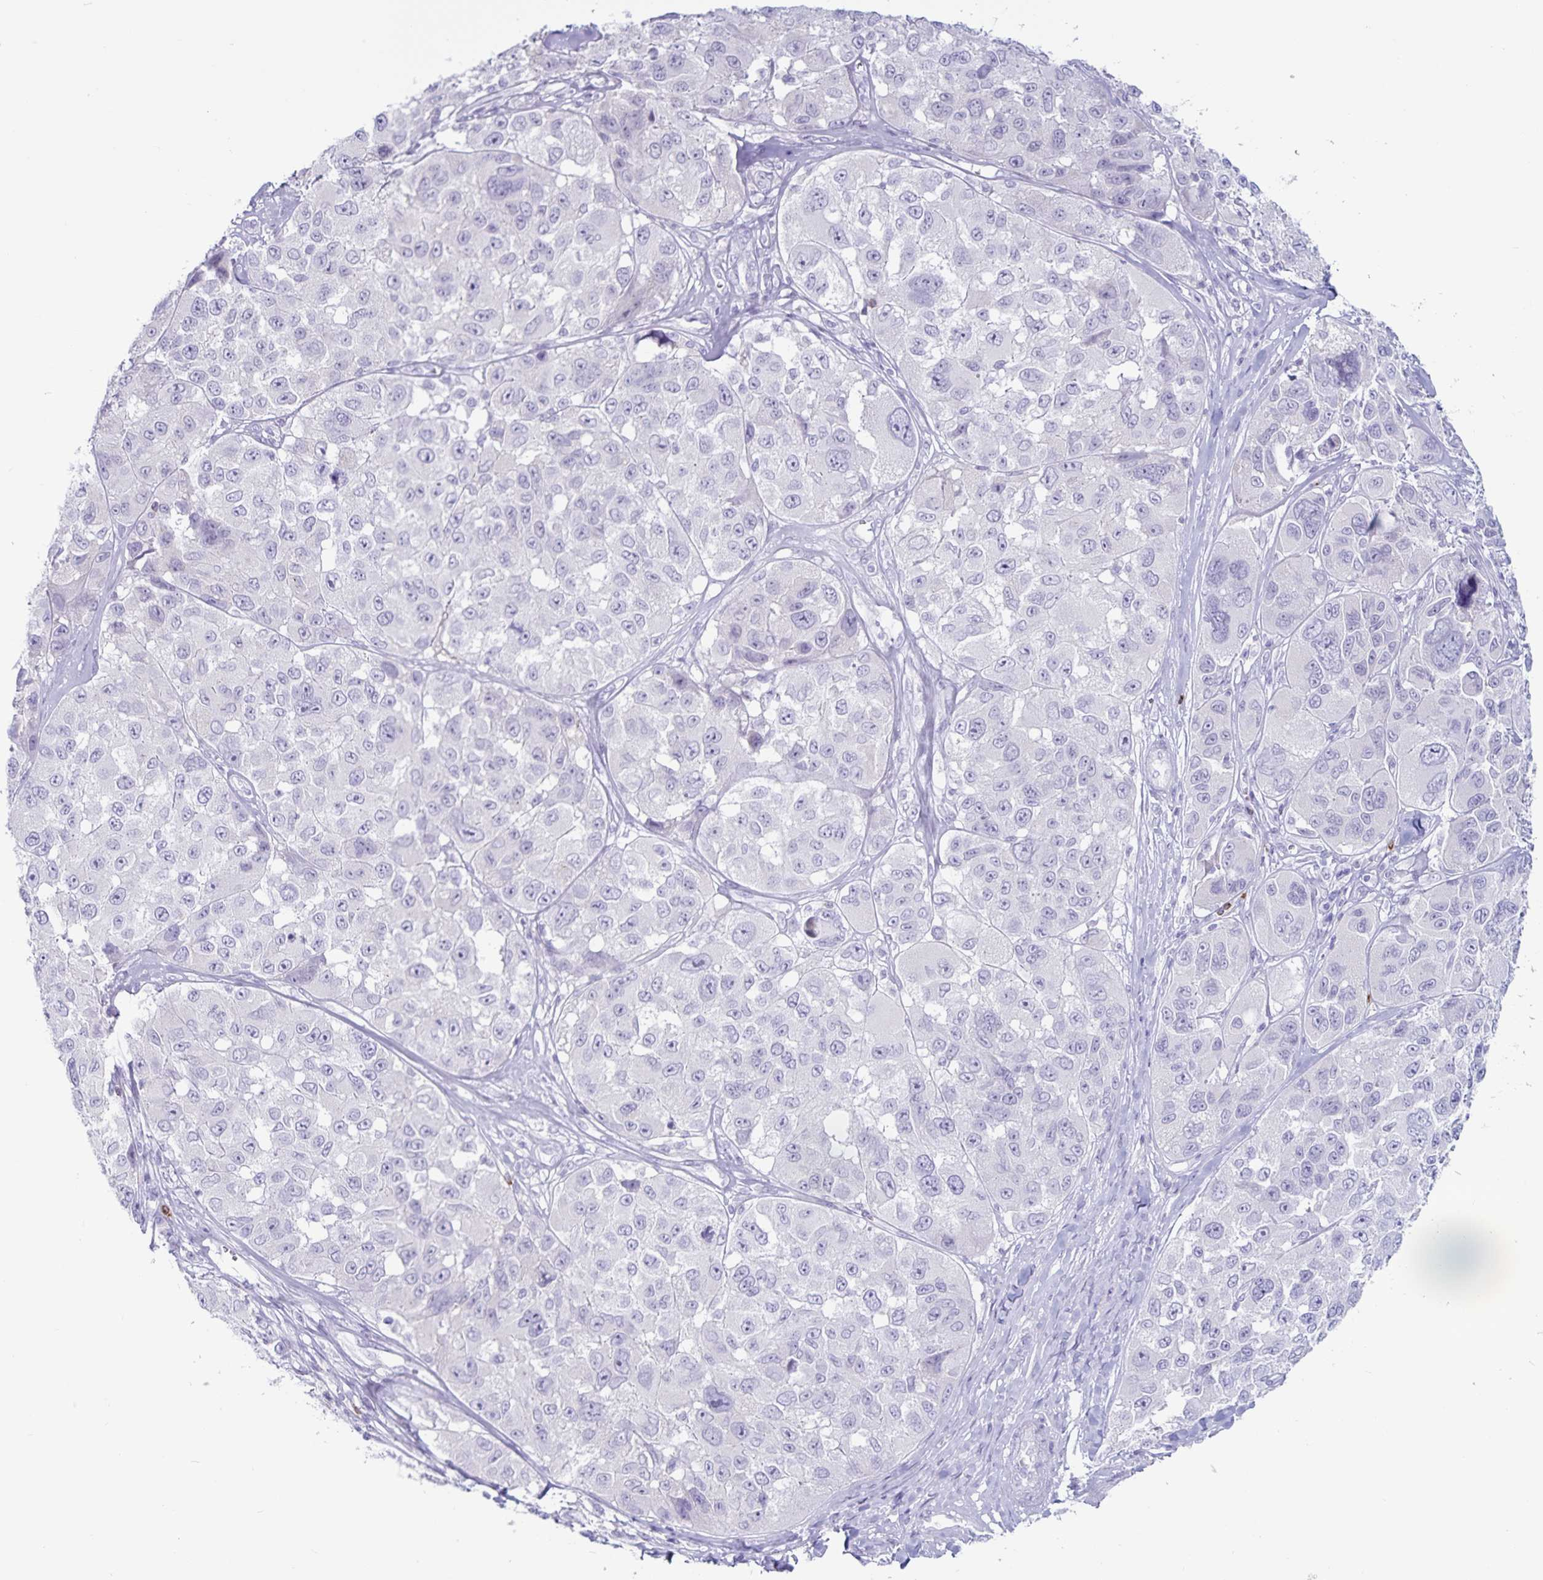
{"staining": {"intensity": "negative", "quantity": "none", "location": "none"}, "tissue": "melanoma", "cell_type": "Tumor cells", "image_type": "cancer", "snomed": [{"axis": "morphology", "description": "Malignant melanoma, NOS"}, {"axis": "topography", "description": "Skin"}], "caption": "This photomicrograph is of malignant melanoma stained with IHC to label a protein in brown with the nuclei are counter-stained blue. There is no staining in tumor cells.", "gene": "GNLY", "patient": {"sex": "female", "age": 66}}